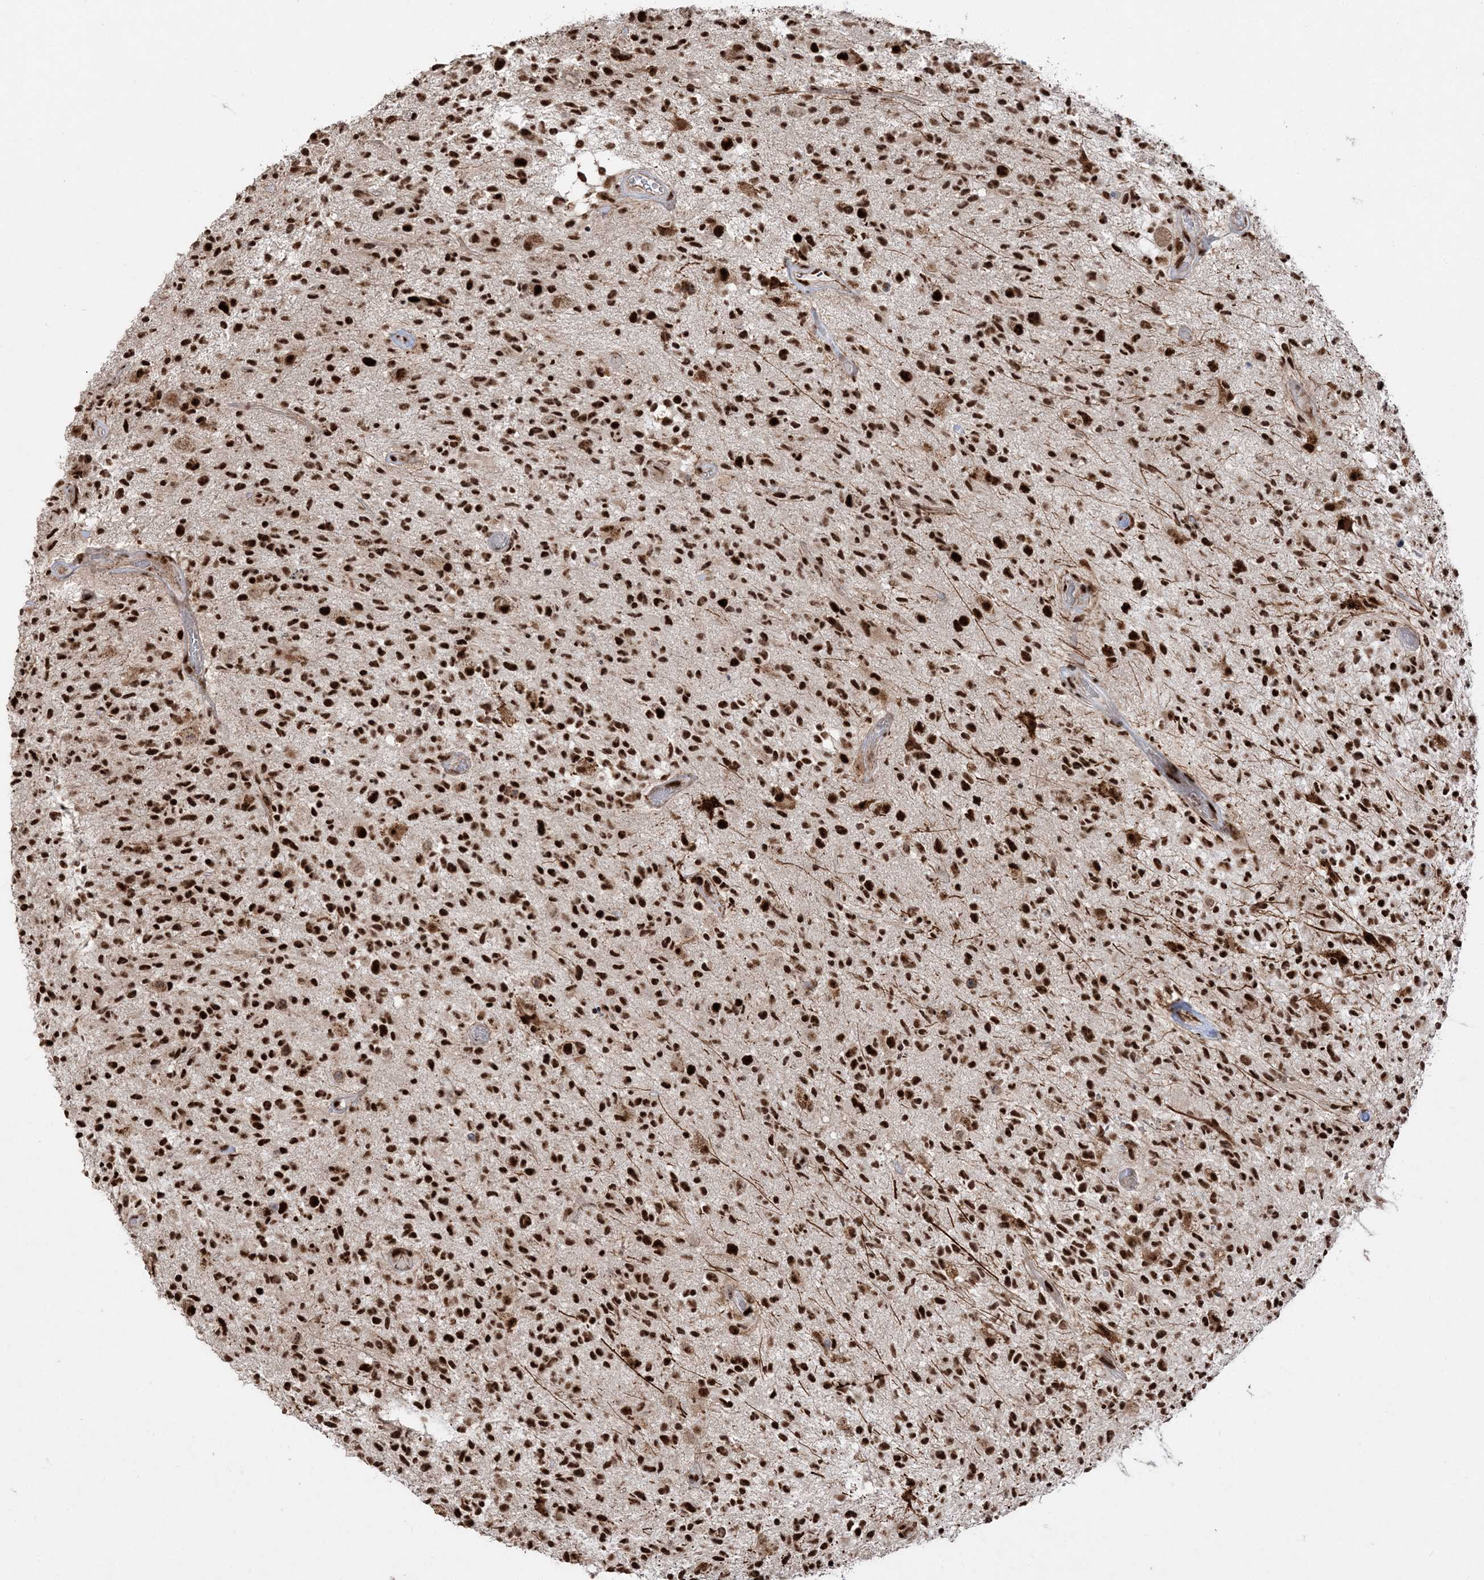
{"staining": {"intensity": "strong", "quantity": ">75%", "location": "nuclear"}, "tissue": "glioma", "cell_type": "Tumor cells", "image_type": "cancer", "snomed": [{"axis": "morphology", "description": "Glioma, malignant, High grade"}, {"axis": "morphology", "description": "Glioblastoma, NOS"}, {"axis": "topography", "description": "Brain"}], "caption": "Immunohistochemistry micrograph of neoplastic tissue: malignant glioma (high-grade) stained using immunohistochemistry displays high levels of strong protein expression localized specifically in the nuclear of tumor cells, appearing as a nuclear brown color.", "gene": "RBM17", "patient": {"sex": "male", "age": 60}}